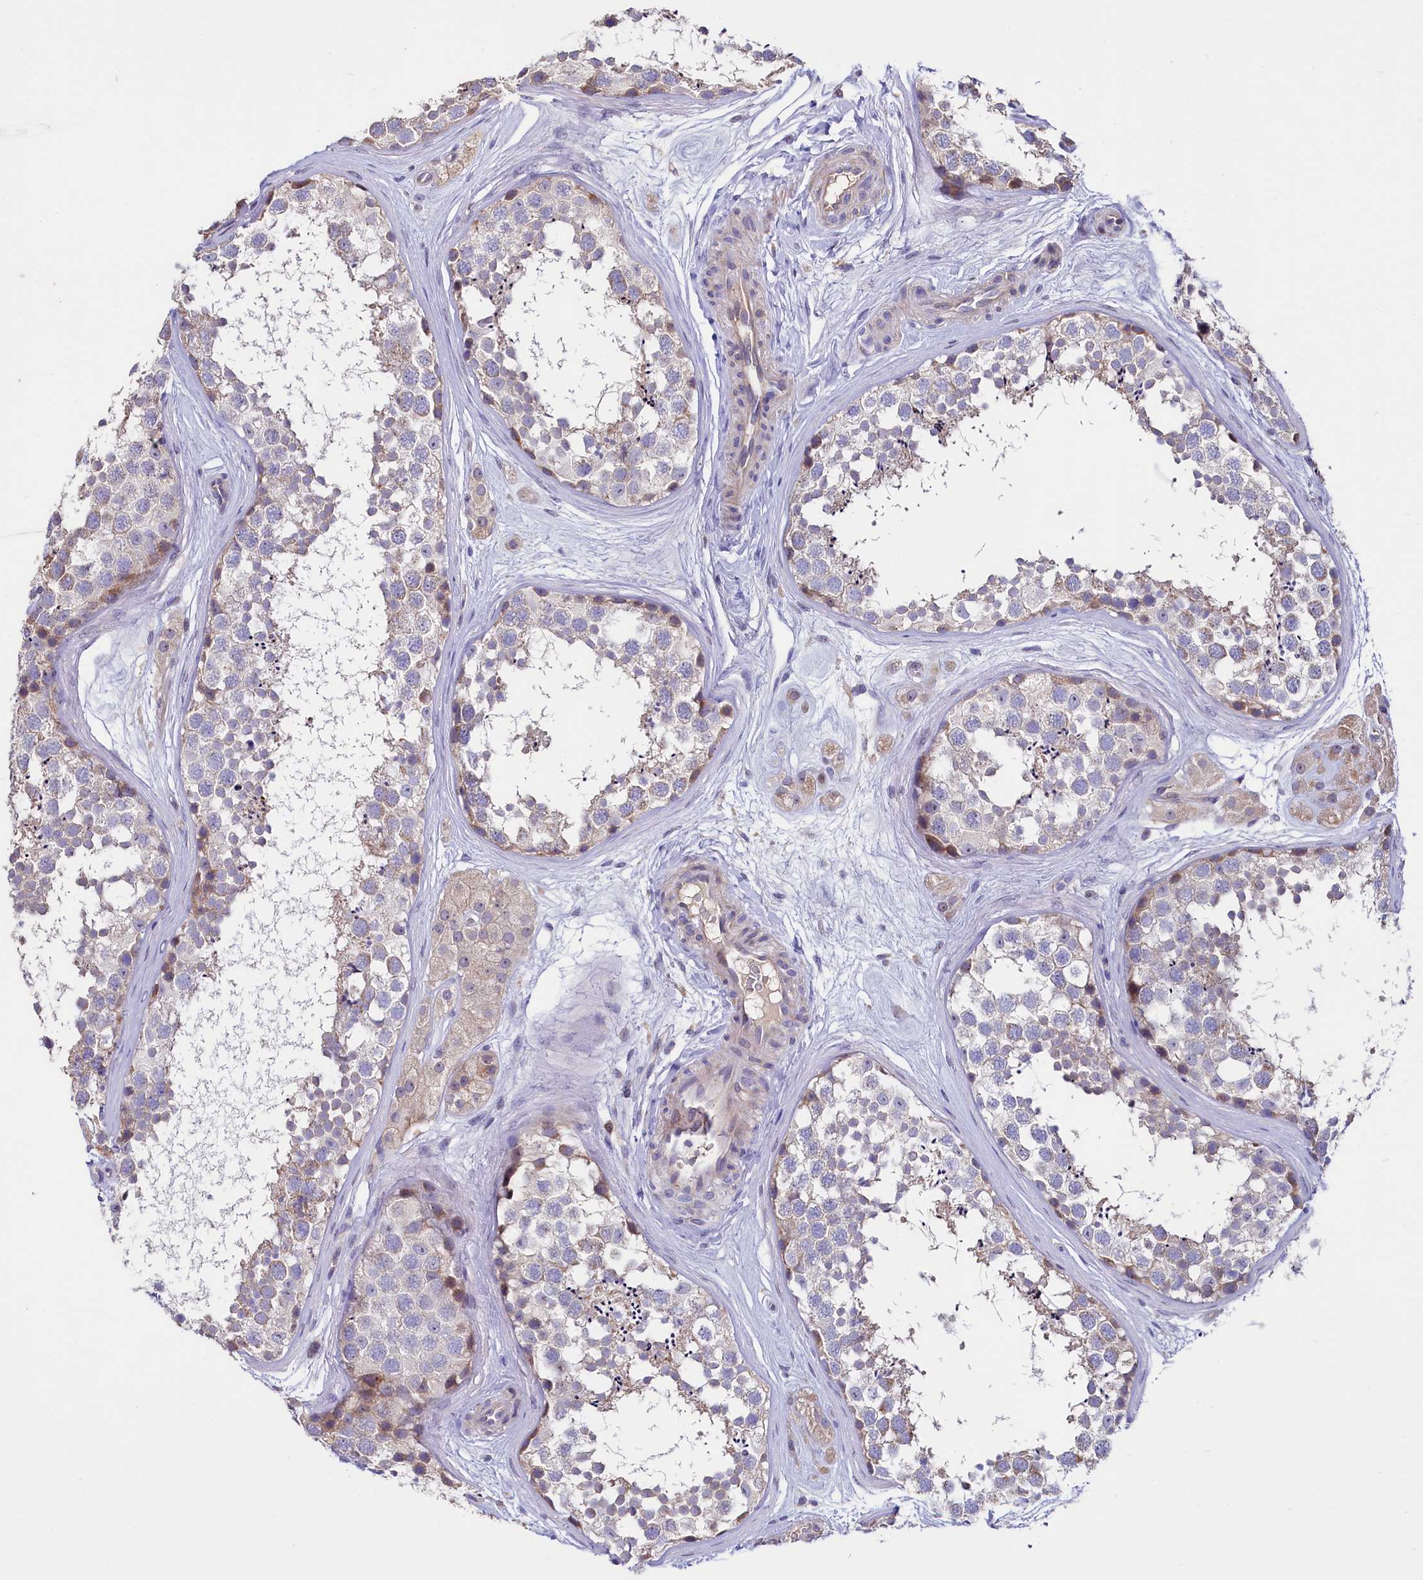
{"staining": {"intensity": "moderate", "quantity": "<25%", "location": "cytoplasmic/membranous"}, "tissue": "testis", "cell_type": "Cells in seminiferous ducts", "image_type": "normal", "snomed": [{"axis": "morphology", "description": "Normal tissue, NOS"}, {"axis": "topography", "description": "Testis"}], "caption": "A micrograph showing moderate cytoplasmic/membranous positivity in approximately <25% of cells in seminiferous ducts in normal testis, as visualized by brown immunohistochemical staining.", "gene": "RPUSD3", "patient": {"sex": "male", "age": 56}}